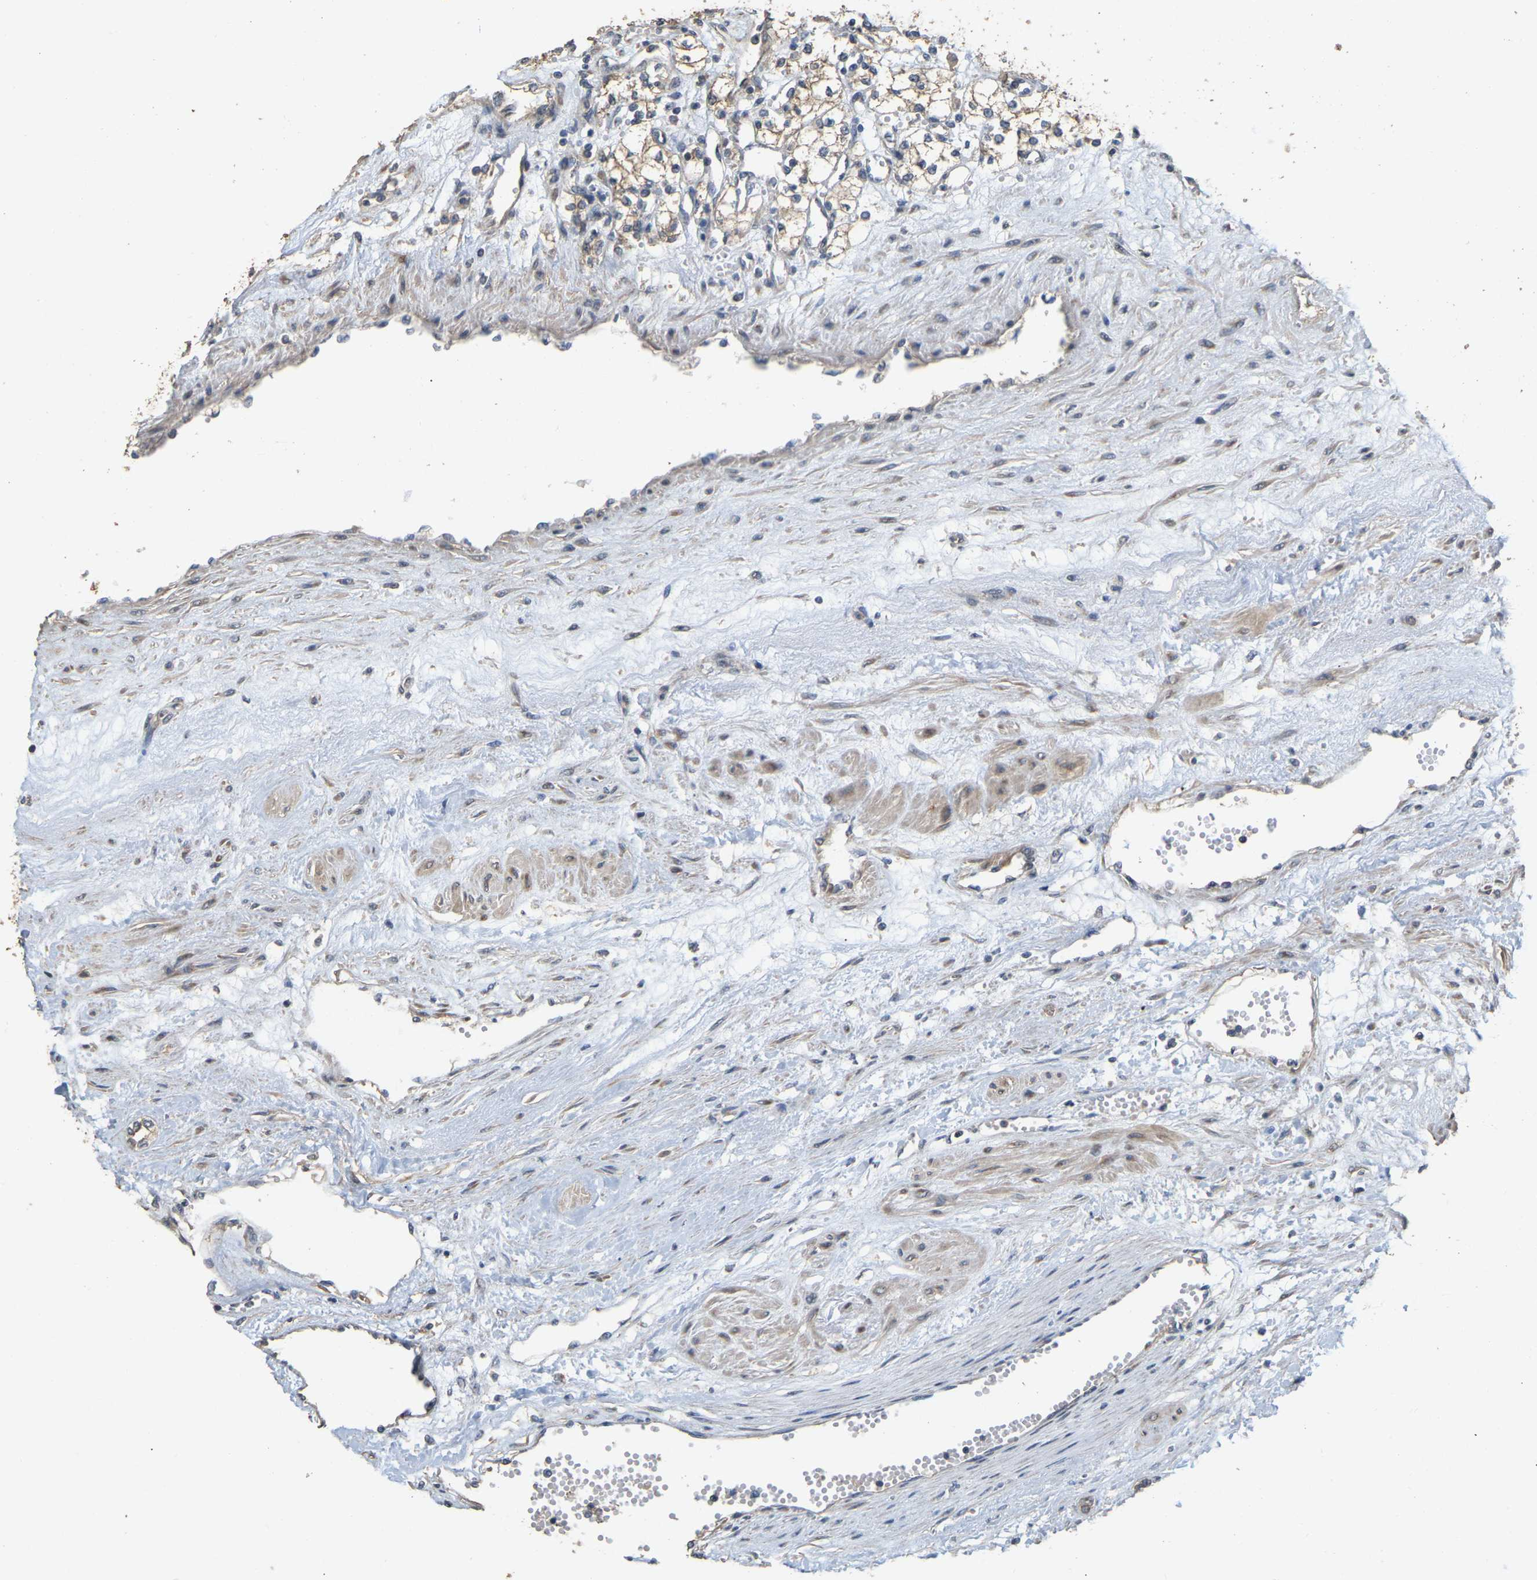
{"staining": {"intensity": "weak", "quantity": ">75%", "location": "cytoplasmic/membranous"}, "tissue": "renal cancer", "cell_type": "Tumor cells", "image_type": "cancer", "snomed": [{"axis": "morphology", "description": "Adenocarcinoma, NOS"}, {"axis": "topography", "description": "Kidney"}], "caption": "Weak cytoplasmic/membranous staining is identified in about >75% of tumor cells in renal cancer (adenocarcinoma).", "gene": "NCS1", "patient": {"sex": "male", "age": 59}}